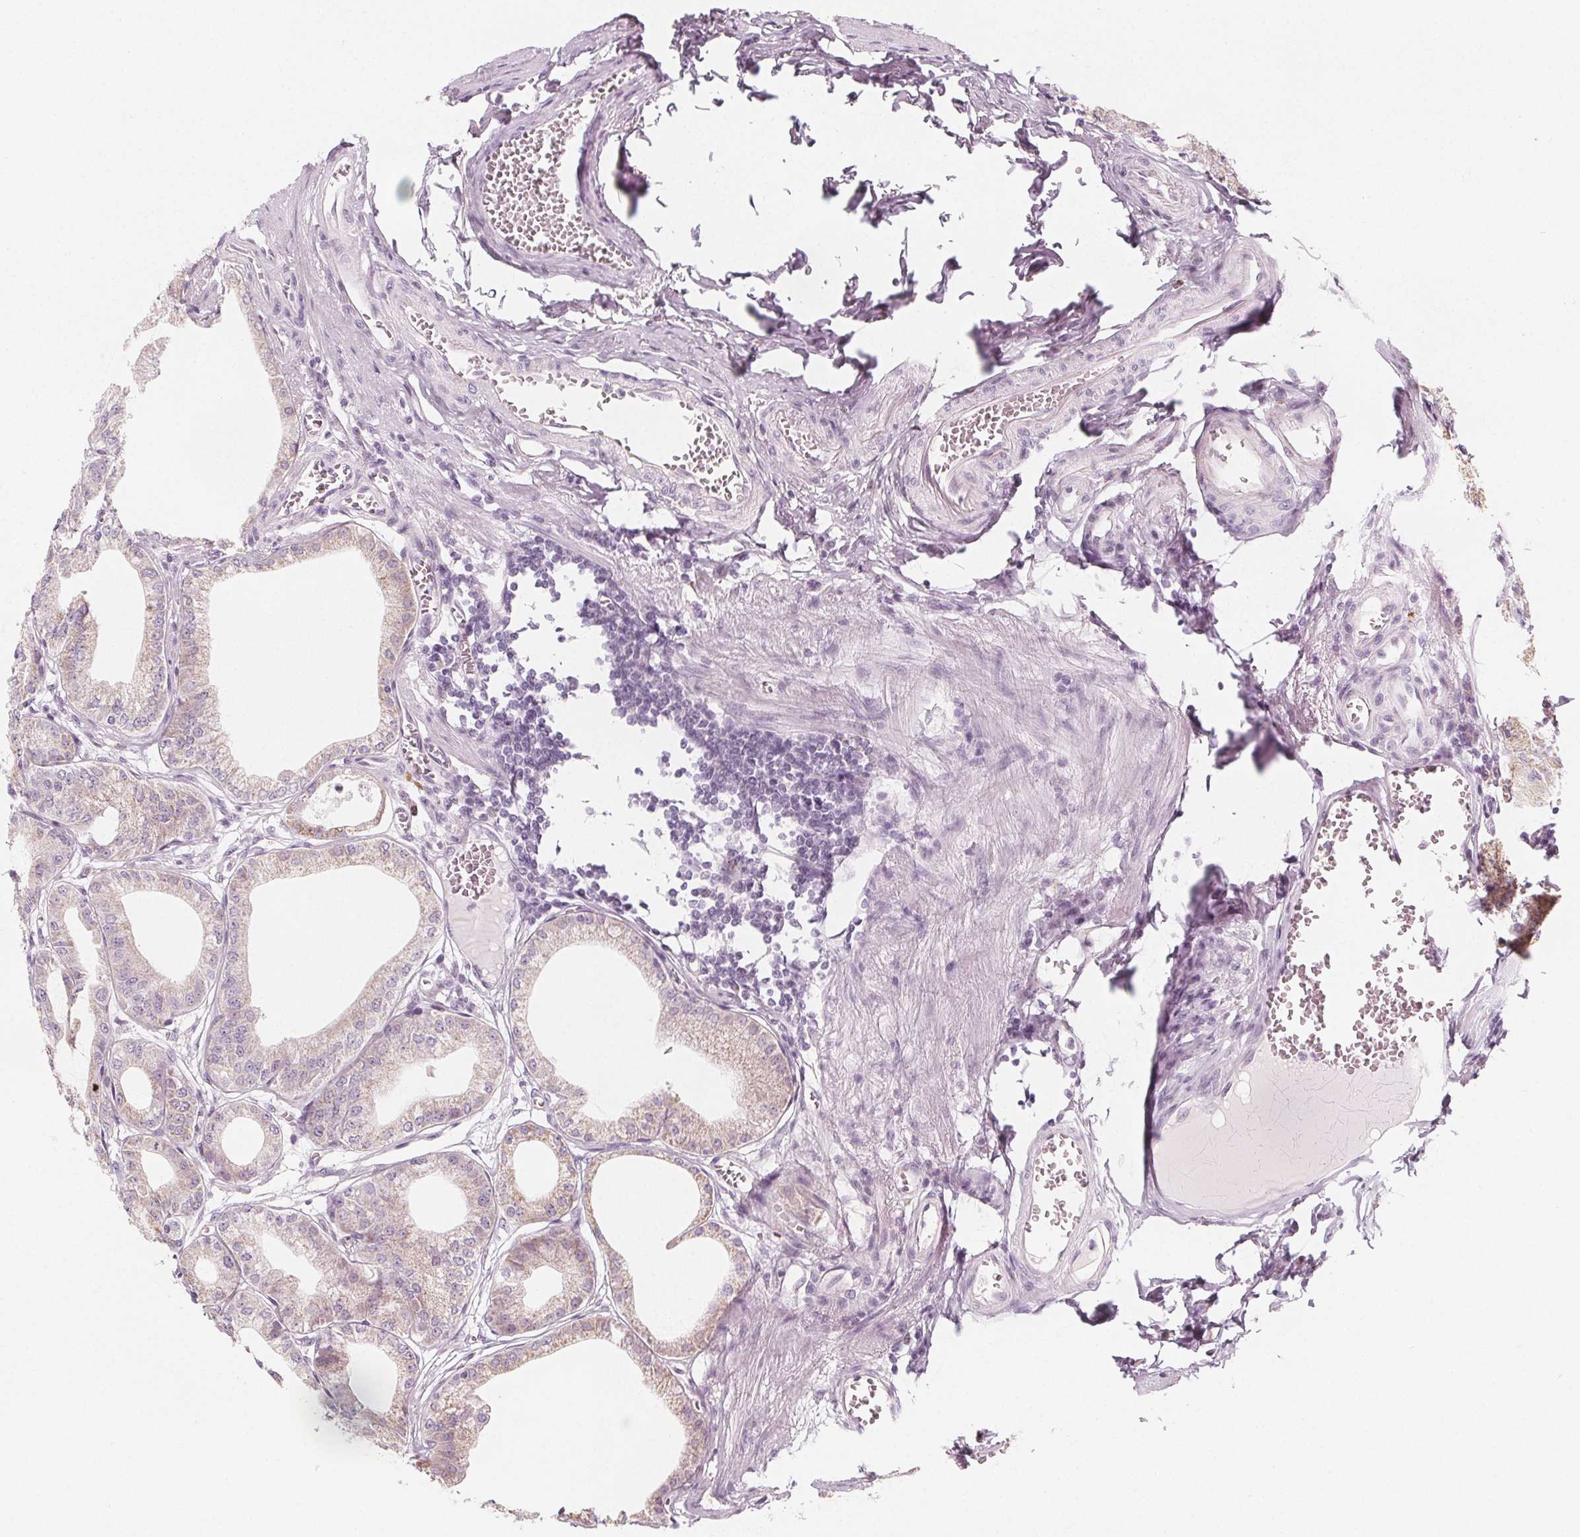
{"staining": {"intensity": "negative", "quantity": "none", "location": "none"}, "tissue": "stomach", "cell_type": "Glandular cells", "image_type": "normal", "snomed": [{"axis": "morphology", "description": "Normal tissue, NOS"}, {"axis": "topography", "description": "Stomach, lower"}], "caption": "Immunohistochemistry (IHC) photomicrograph of unremarkable human stomach stained for a protein (brown), which reveals no staining in glandular cells. The staining is performed using DAB brown chromogen with nuclei counter-stained in using hematoxylin.", "gene": "IL17C", "patient": {"sex": "male", "age": 71}}